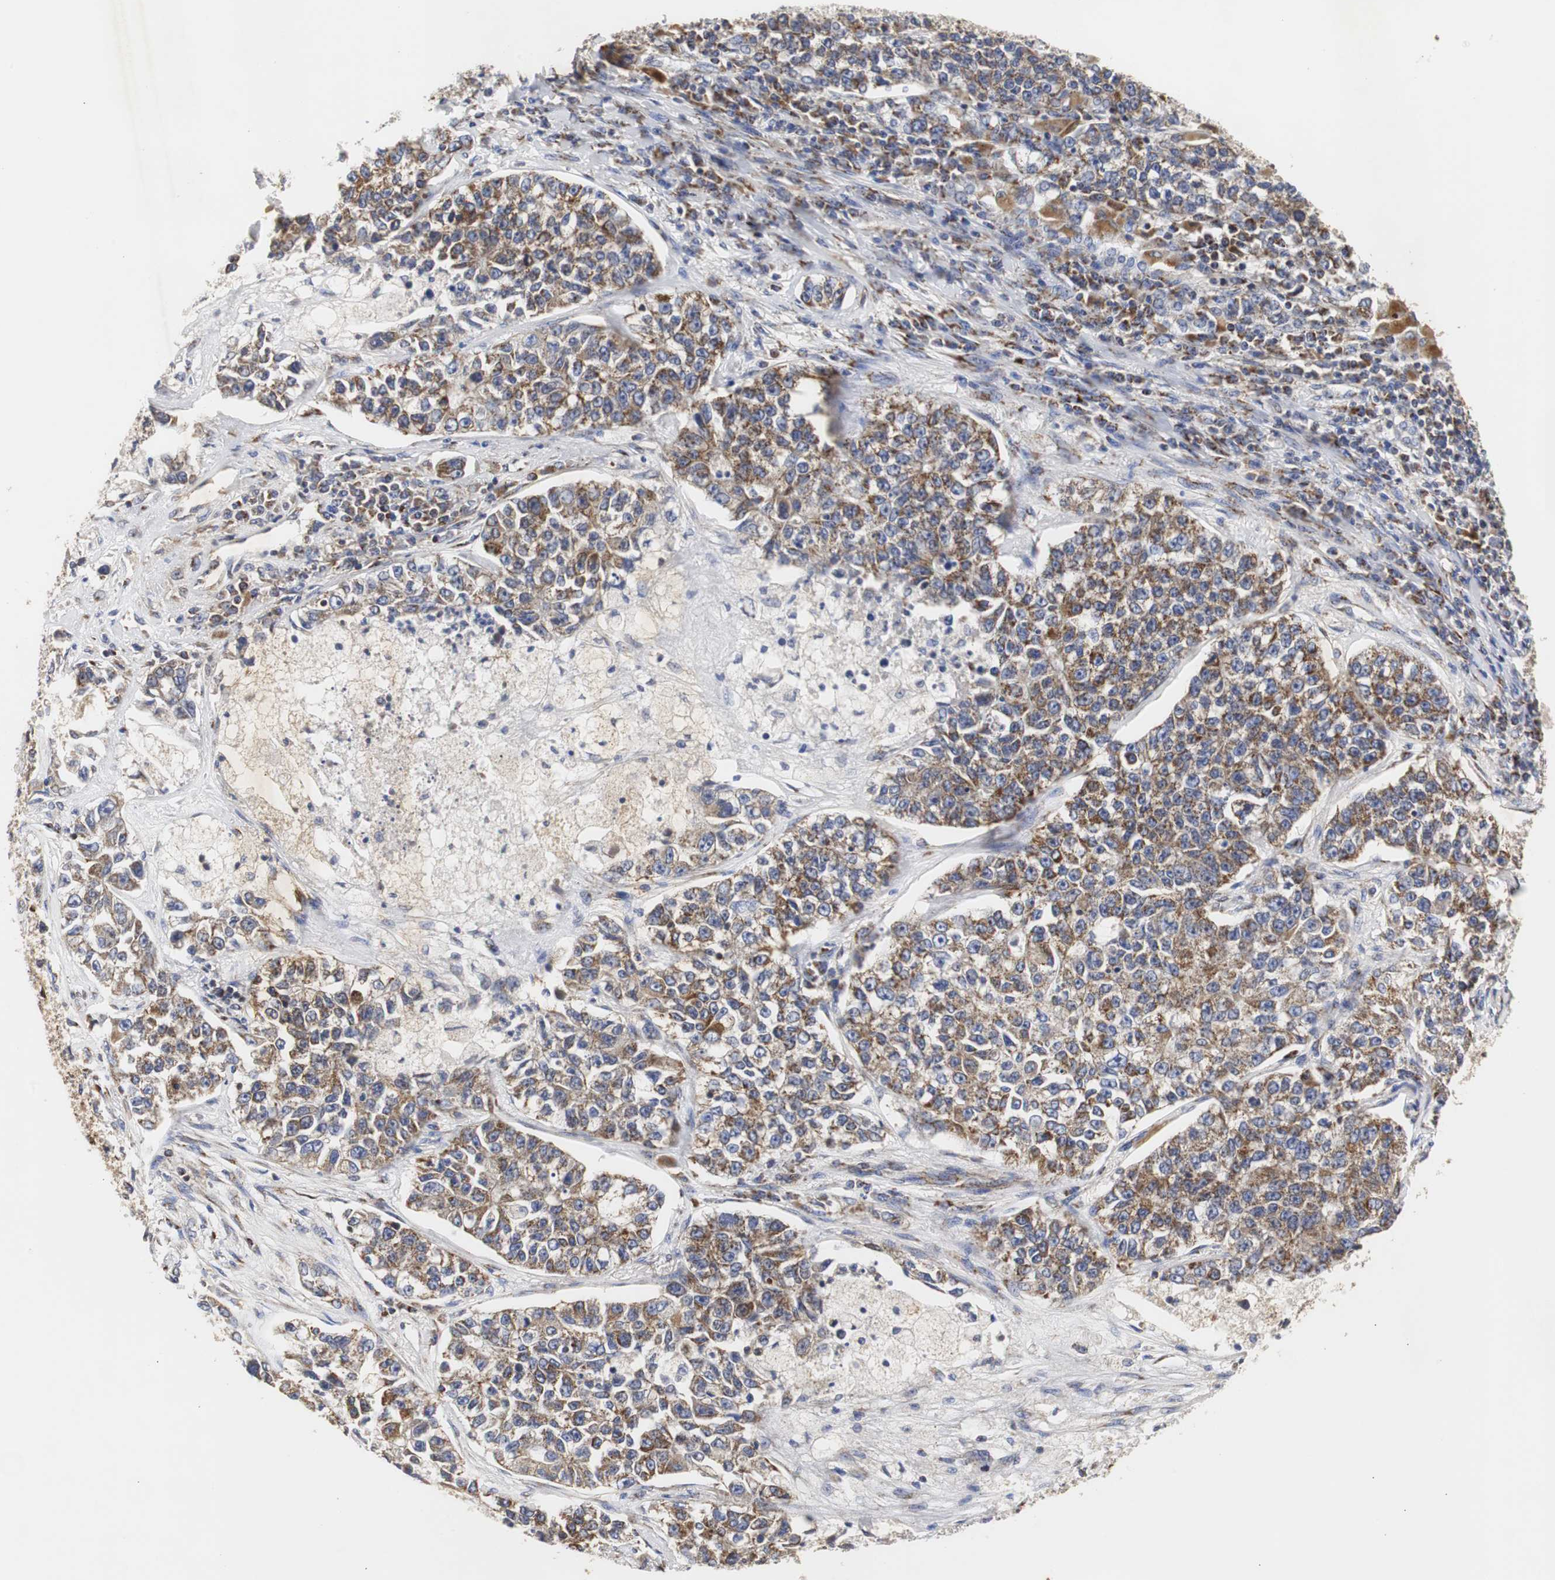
{"staining": {"intensity": "moderate", "quantity": ">75%", "location": "cytoplasmic/membranous"}, "tissue": "lung cancer", "cell_type": "Tumor cells", "image_type": "cancer", "snomed": [{"axis": "morphology", "description": "Adenocarcinoma, NOS"}, {"axis": "topography", "description": "Lung"}], "caption": "Lung cancer tissue exhibits moderate cytoplasmic/membranous expression in approximately >75% of tumor cells, visualized by immunohistochemistry. The protein is stained brown, and the nuclei are stained in blue (DAB IHC with brightfield microscopy, high magnification).", "gene": "HSD17B10", "patient": {"sex": "male", "age": 49}}